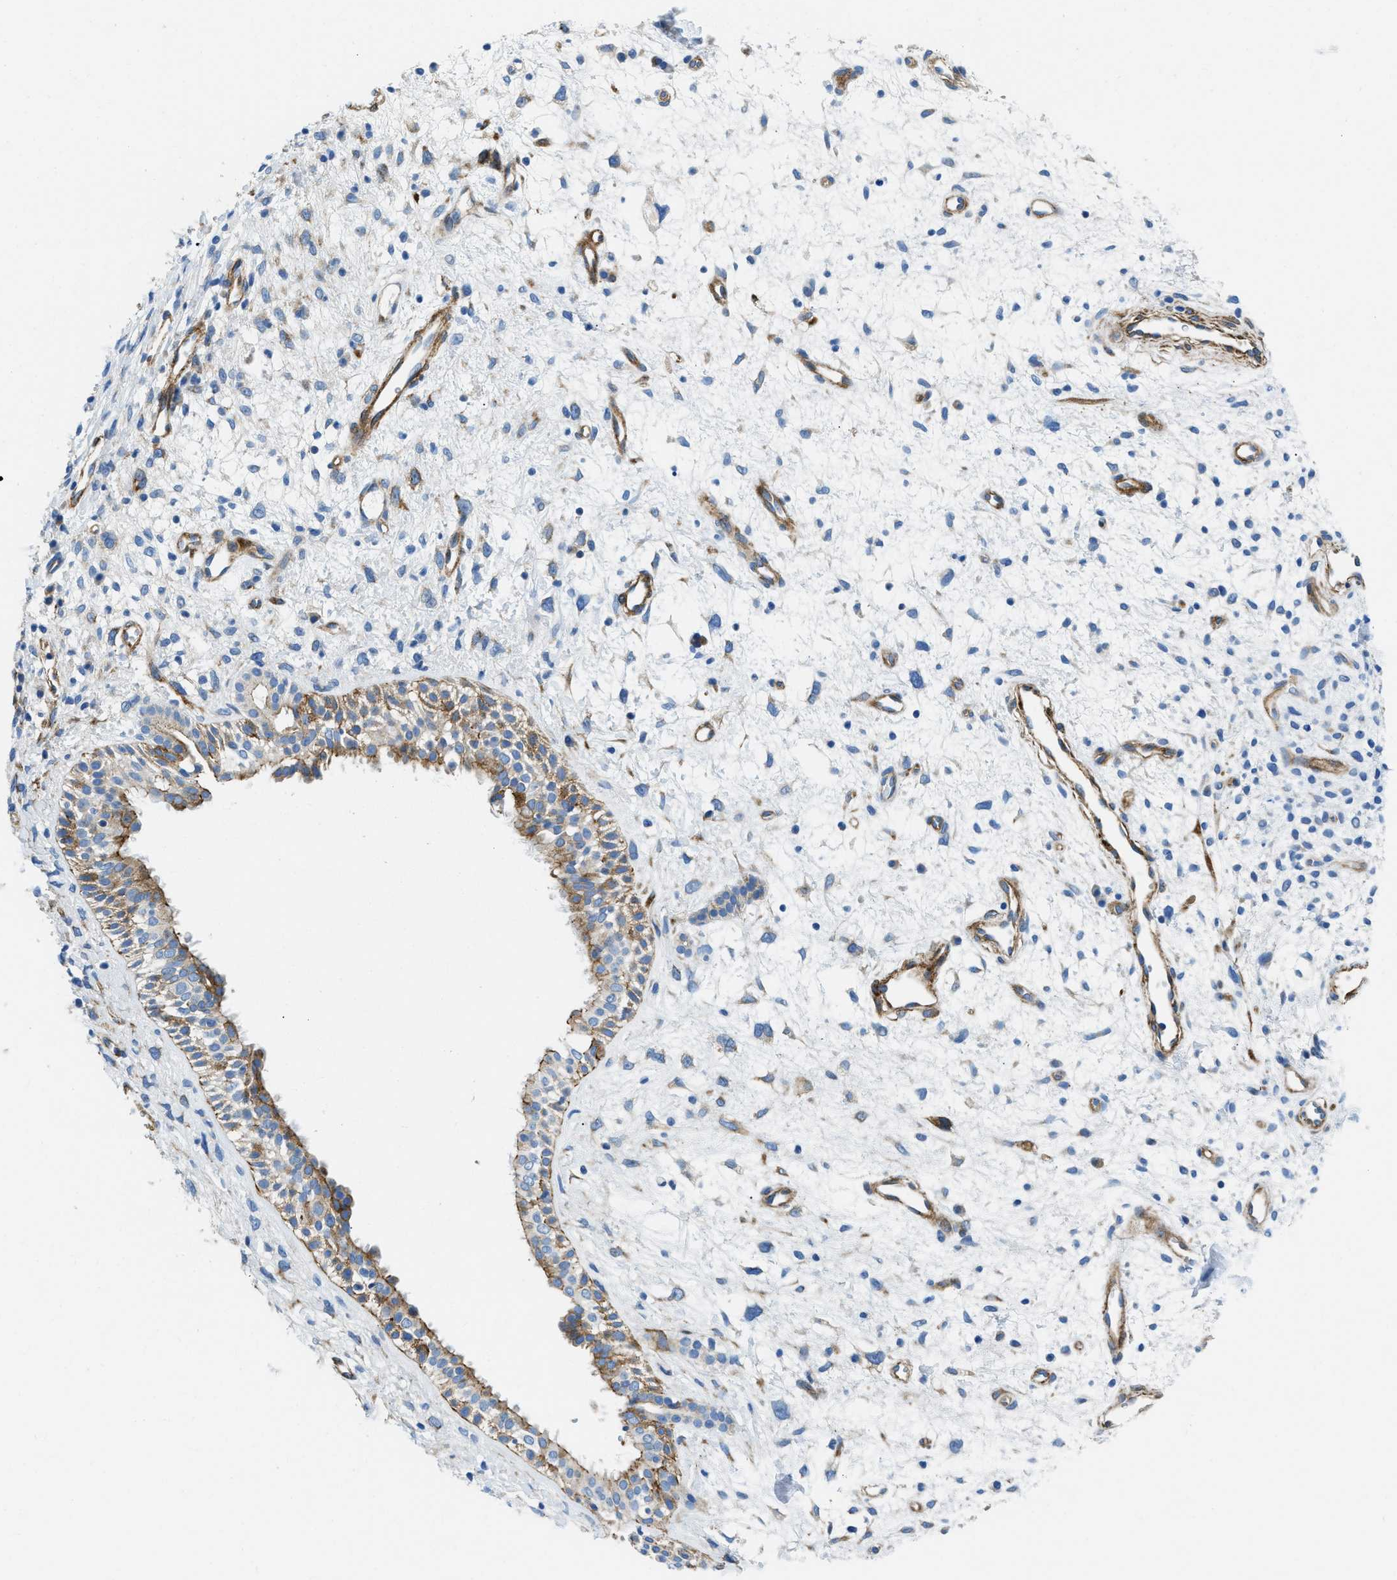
{"staining": {"intensity": "strong", "quantity": ">75%", "location": "cytoplasmic/membranous"}, "tissue": "nasopharynx", "cell_type": "Respiratory epithelial cells", "image_type": "normal", "snomed": [{"axis": "morphology", "description": "Normal tissue, NOS"}, {"axis": "topography", "description": "Nasopharynx"}], "caption": "This is a photomicrograph of immunohistochemistry (IHC) staining of unremarkable nasopharynx, which shows strong expression in the cytoplasmic/membranous of respiratory epithelial cells.", "gene": "CUTA", "patient": {"sex": "male", "age": 22}}